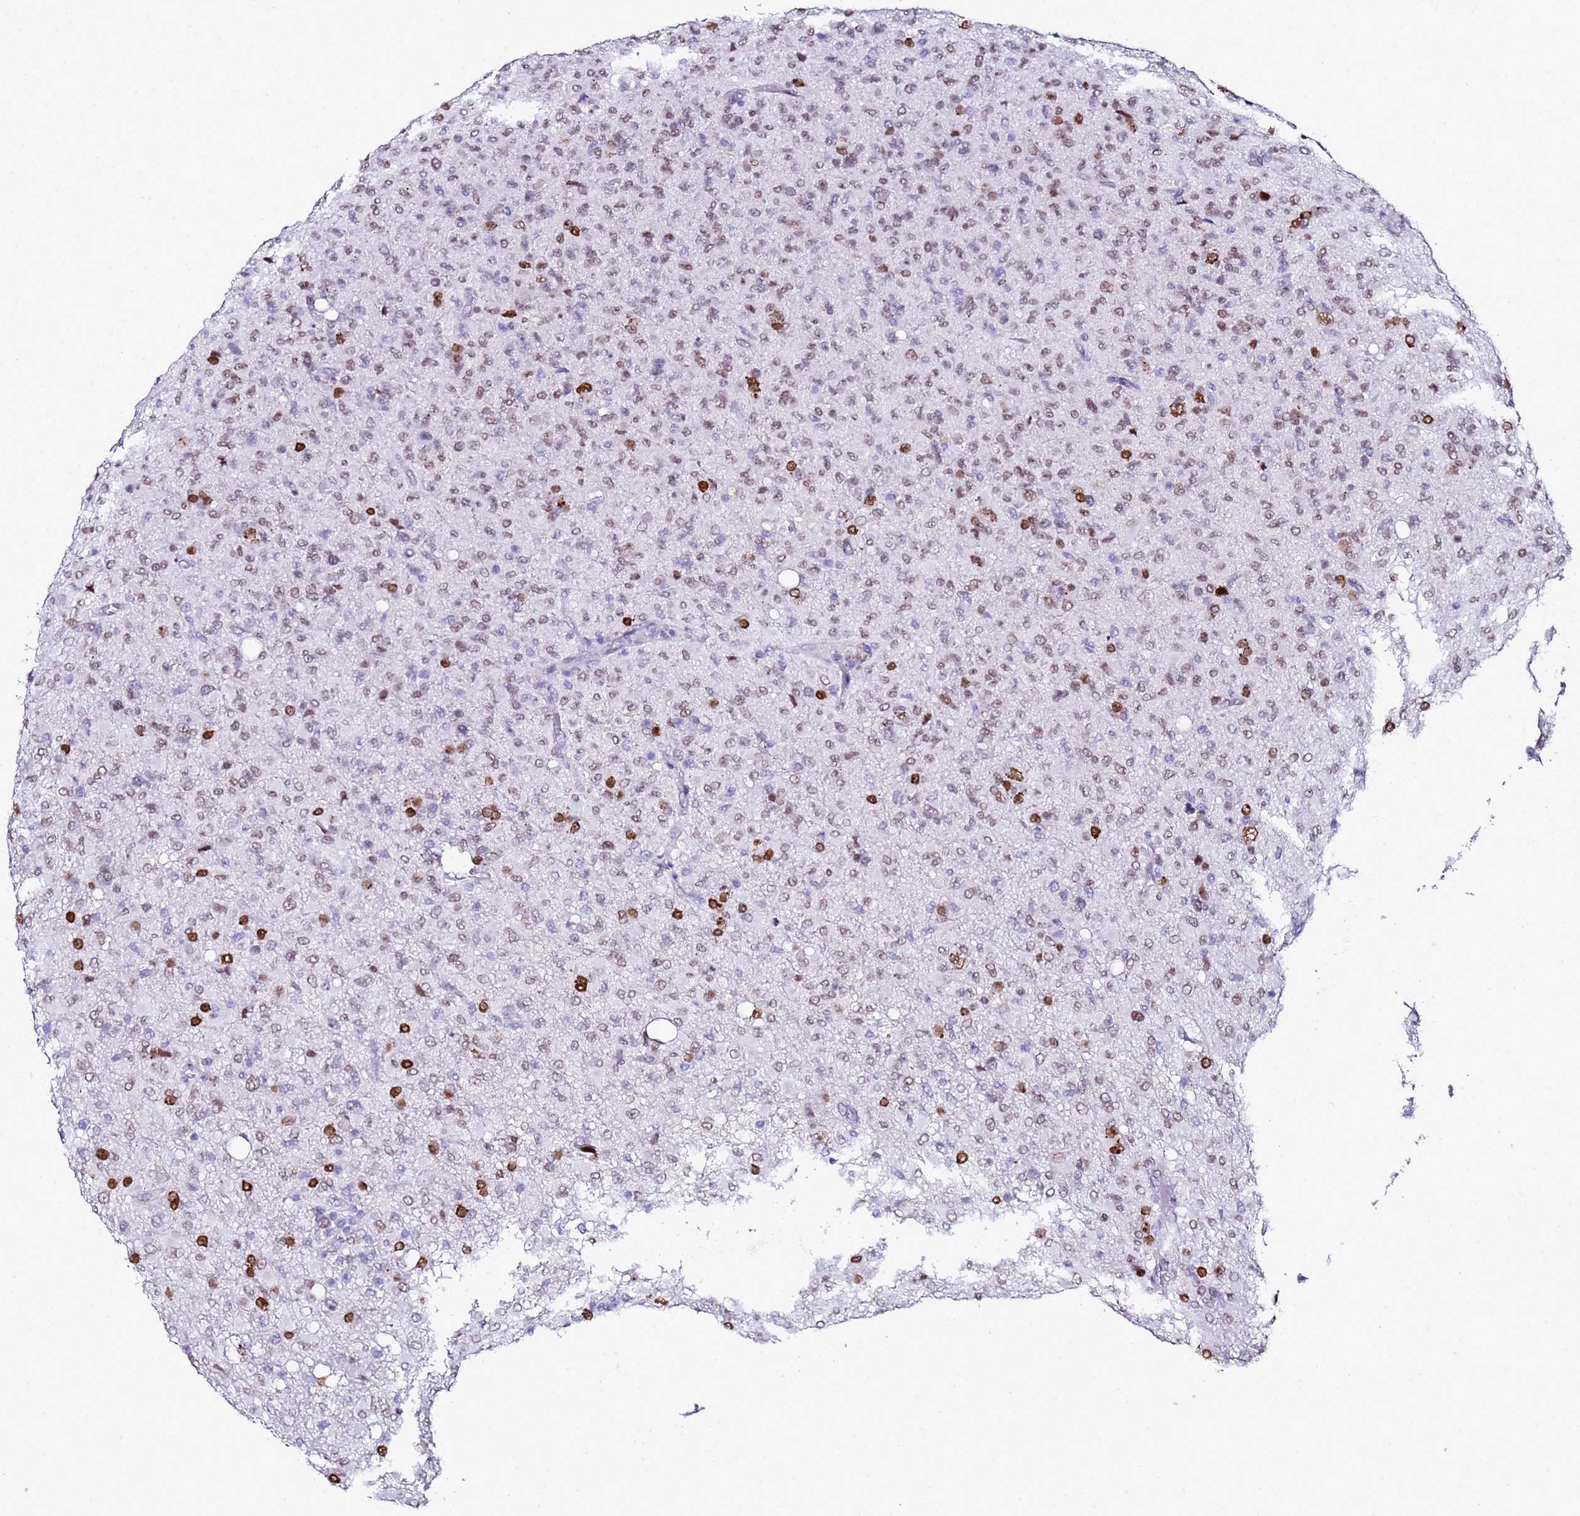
{"staining": {"intensity": "moderate", "quantity": ">75%", "location": "nuclear"}, "tissue": "glioma", "cell_type": "Tumor cells", "image_type": "cancer", "snomed": [{"axis": "morphology", "description": "Glioma, malignant, High grade"}, {"axis": "topography", "description": "Brain"}], "caption": "IHC histopathology image of human glioma stained for a protein (brown), which displays medium levels of moderate nuclear expression in approximately >75% of tumor cells.", "gene": "BCL7A", "patient": {"sex": "female", "age": 57}}